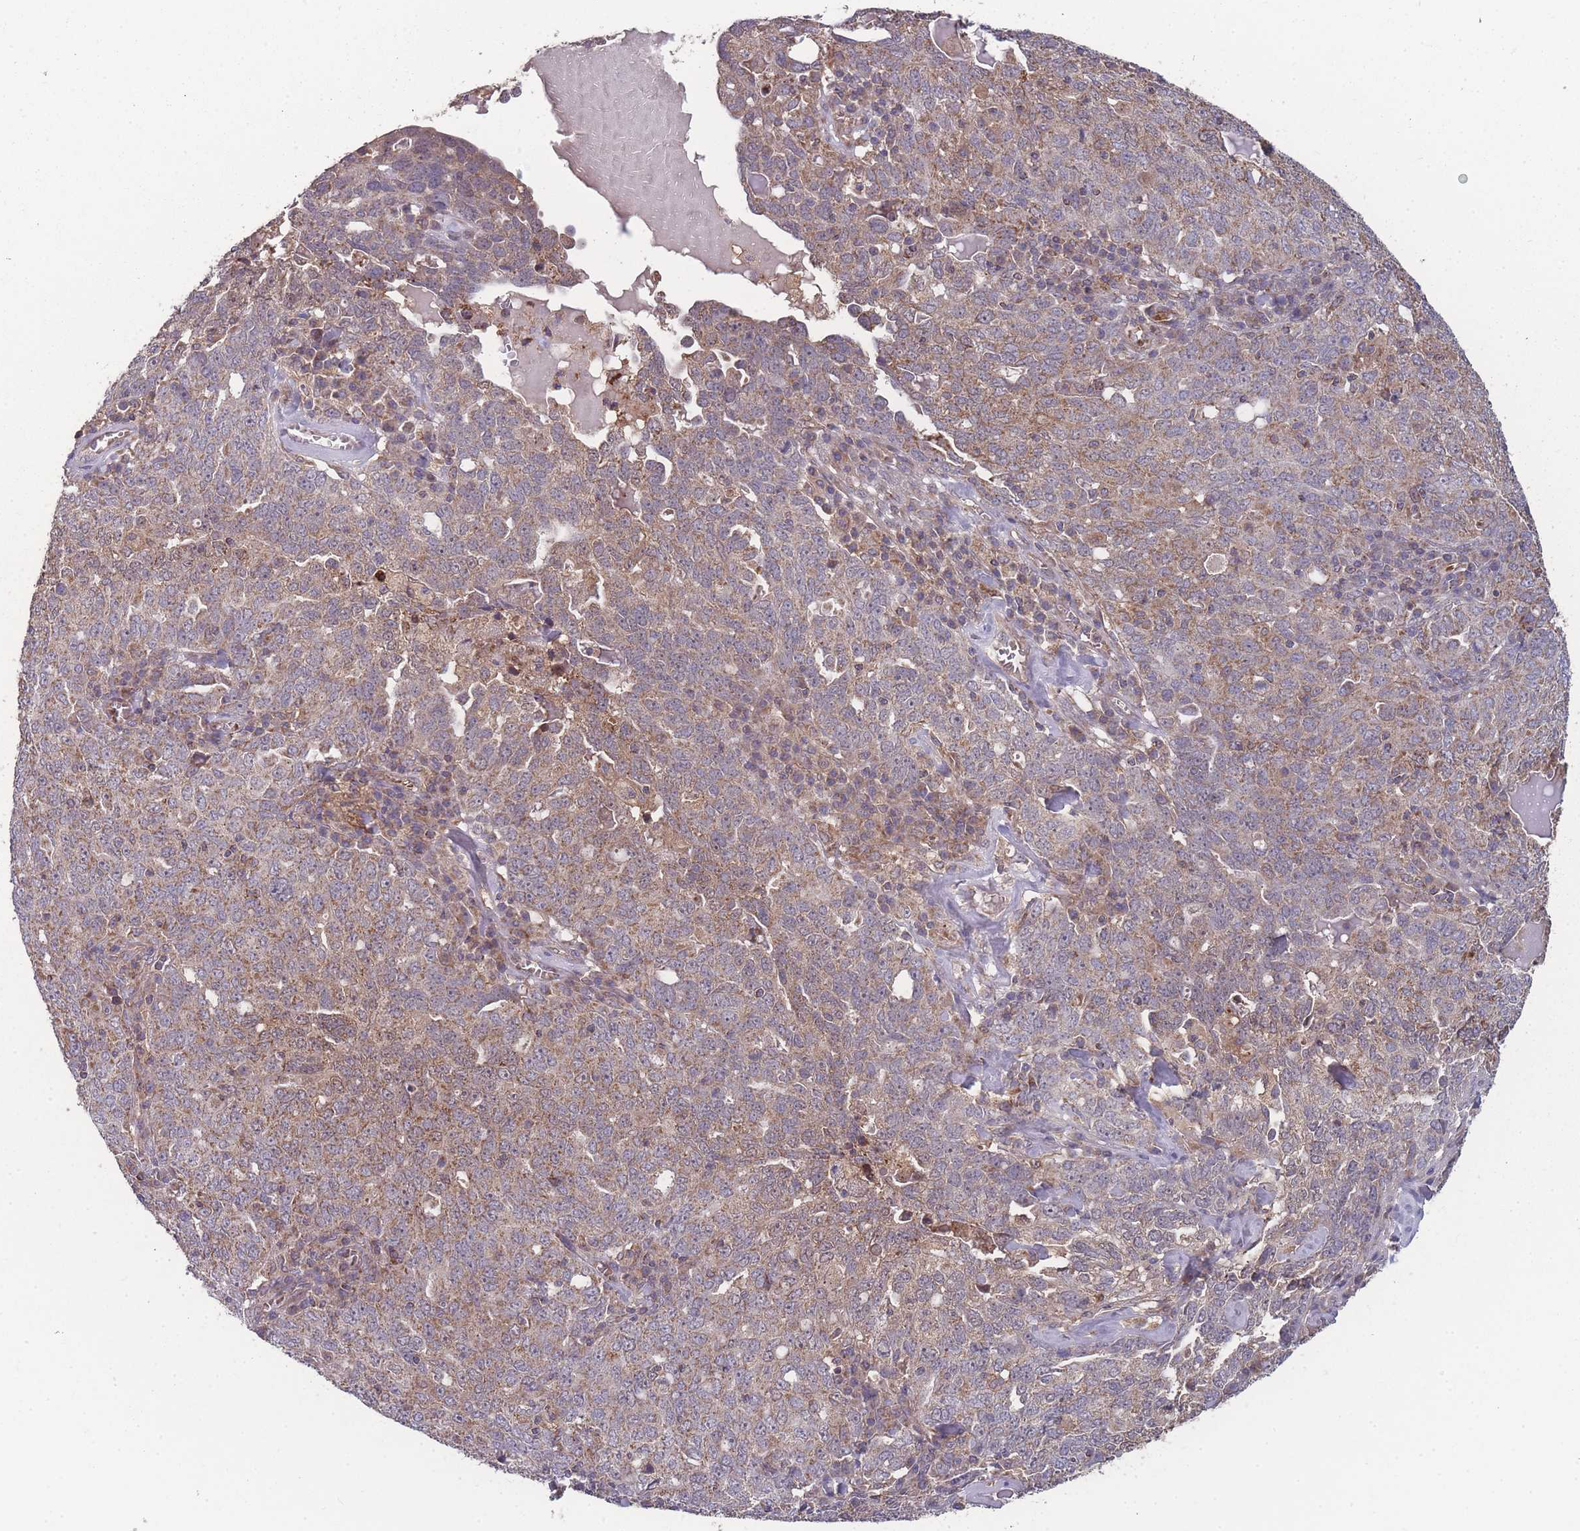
{"staining": {"intensity": "moderate", "quantity": ">75%", "location": "cytoplasmic/membranous"}, "tissue": "ovarian cancer", "cell_type": "Tumor cells", "image_type": "cancer", "snomed": [{"axis": "morphology", "description": "Carcinoma, endometroid"}, {"axis": "topography", "description": "Ovary"}], "caption": "Endometroid carcinoma (ovarian) tissue displays moderate cytoplasmic/membranous expression in approximately >75% of tumor cells, visualized by immunohistochemistry. The staining is performed using DAB (3,3'-diaminobenzidine) brown chromogen to label protein expression. The nuclei are counter-stained blue using hematoxylin.", "gene": "SLC35B4", "patient": {"sex": "female", "age": 62}}